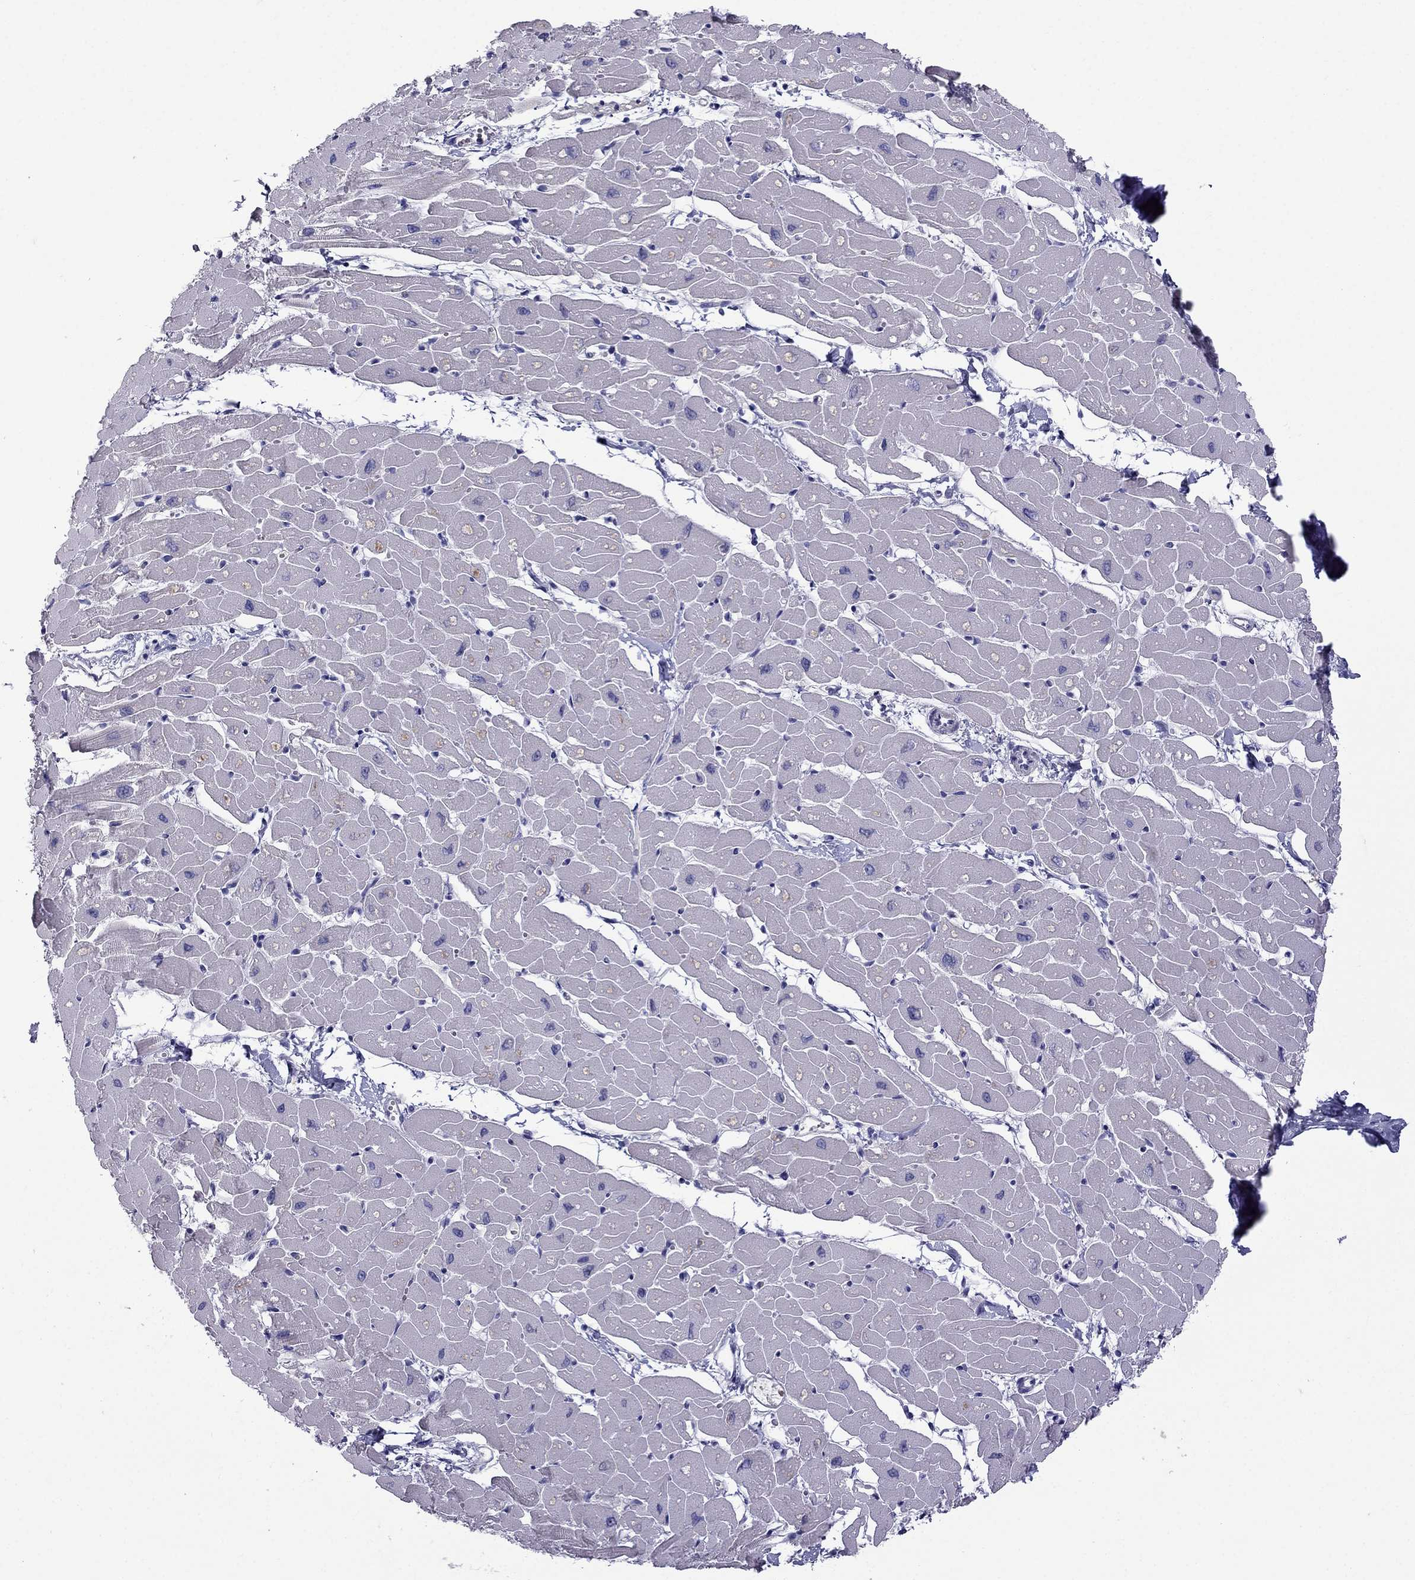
{"staining": {"intensity": "negative", "quantity": "none", "location": "none"}, "tissue": "heart muscle", "cell_type": "Cardiomyocytes", "image_type": "normal", "snomed": [{"axis": "morphology", "description": "Normal tissue, NOS"}, {"axis": "topography", "description": "Heart"}], "caption": "High magnification brightfield microscopy of benign heart muscle stained with DAB (brown) and counterstained with hematoxylin (blue): cardiomyocytes show no significant positivity.", "gene": "ERC2", "patient": {"sex": "male", "age": 57}}